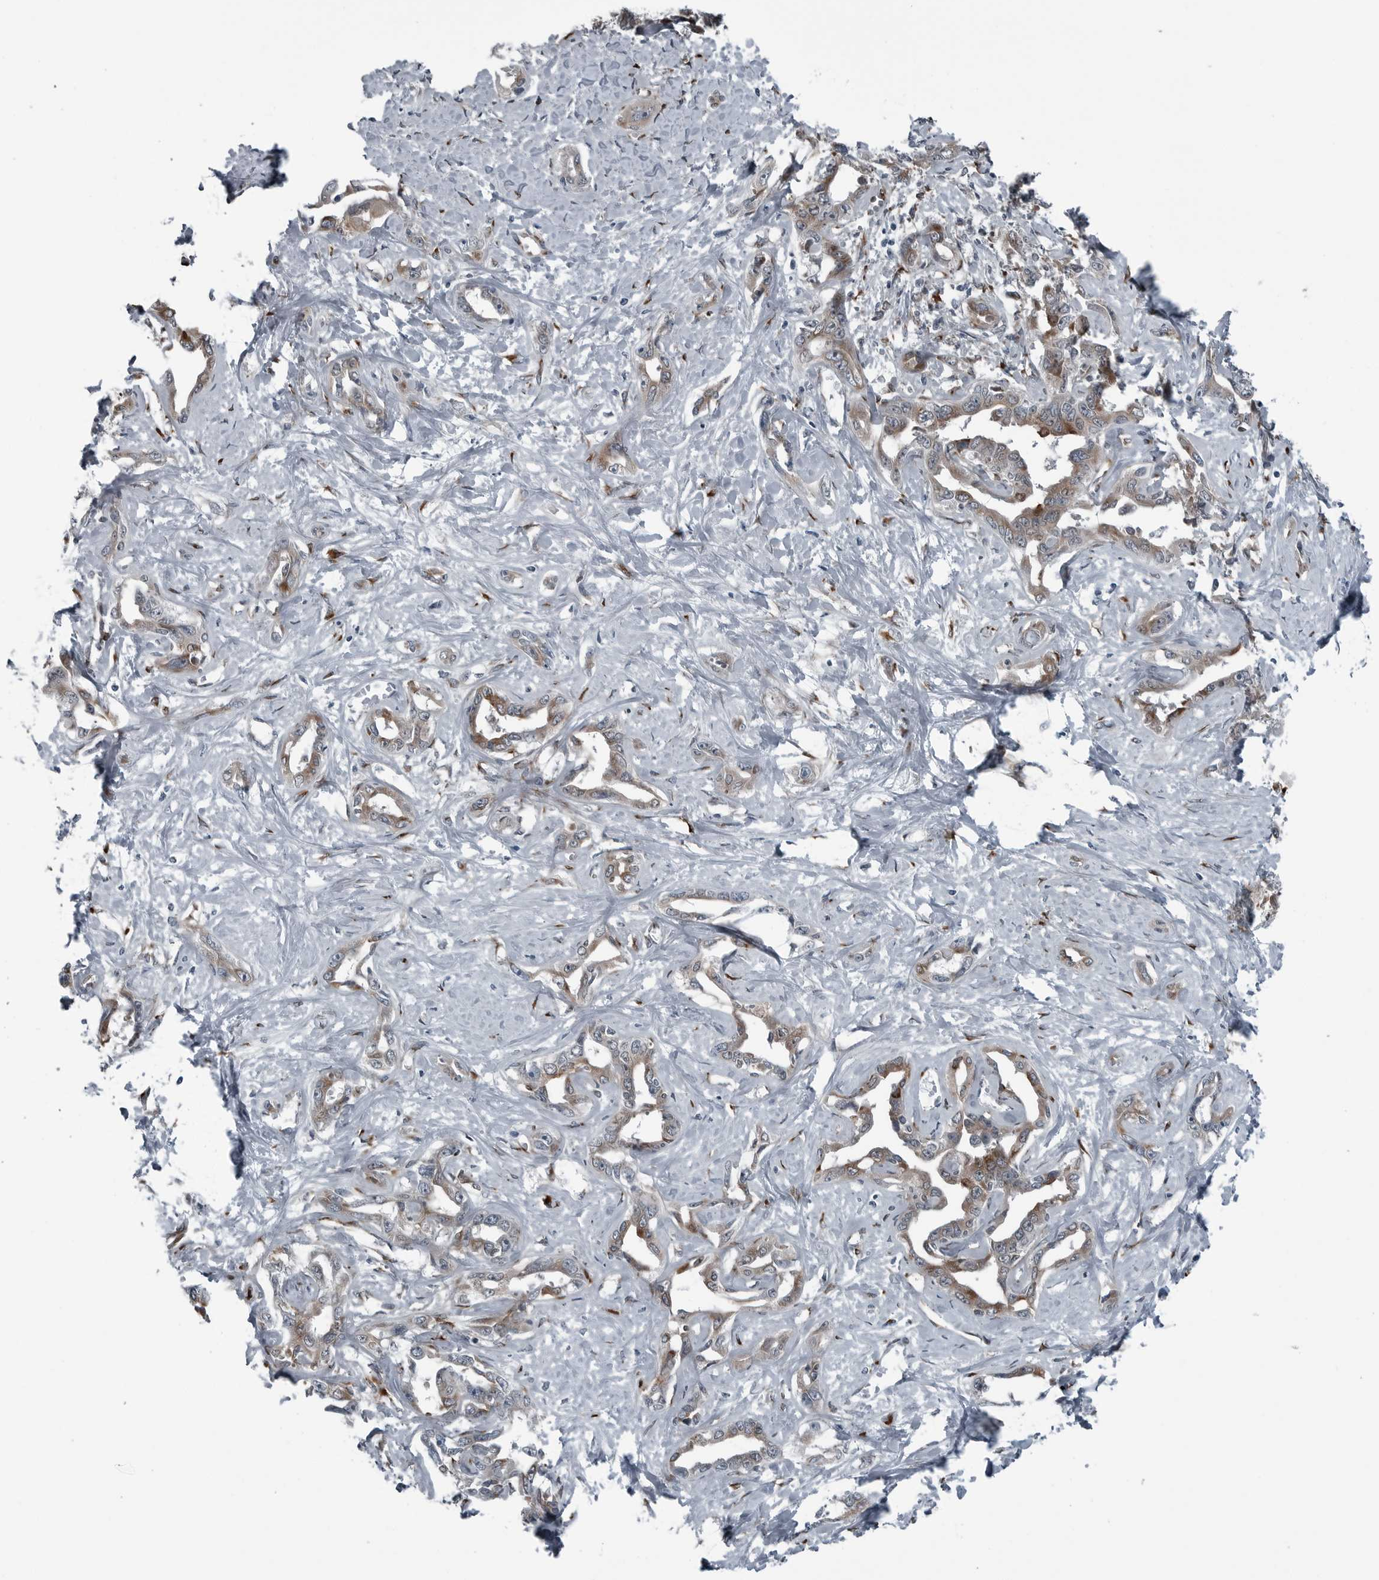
{"staining": {"intensity": "moderate", "quantity": ">75%", "location": "cytoplasmic/membranous"}, "tissue": "liver cancer", "cell_type": "Tumor cells", "image_type": "cancer", "snomed": [{"axis": "morphology", "description": "Cholangiocarcinoma"}, {"axis": "topography", "description": "Liver"}], "caption": "Protein expression analysis of human liver cancer (cholangiocarcinoma) reveals moderate cytoplasmic/membranous expression in about >75% of tumor cells.", "gene": "CEP85", "patient": {"sex": "male", "age": 59}}